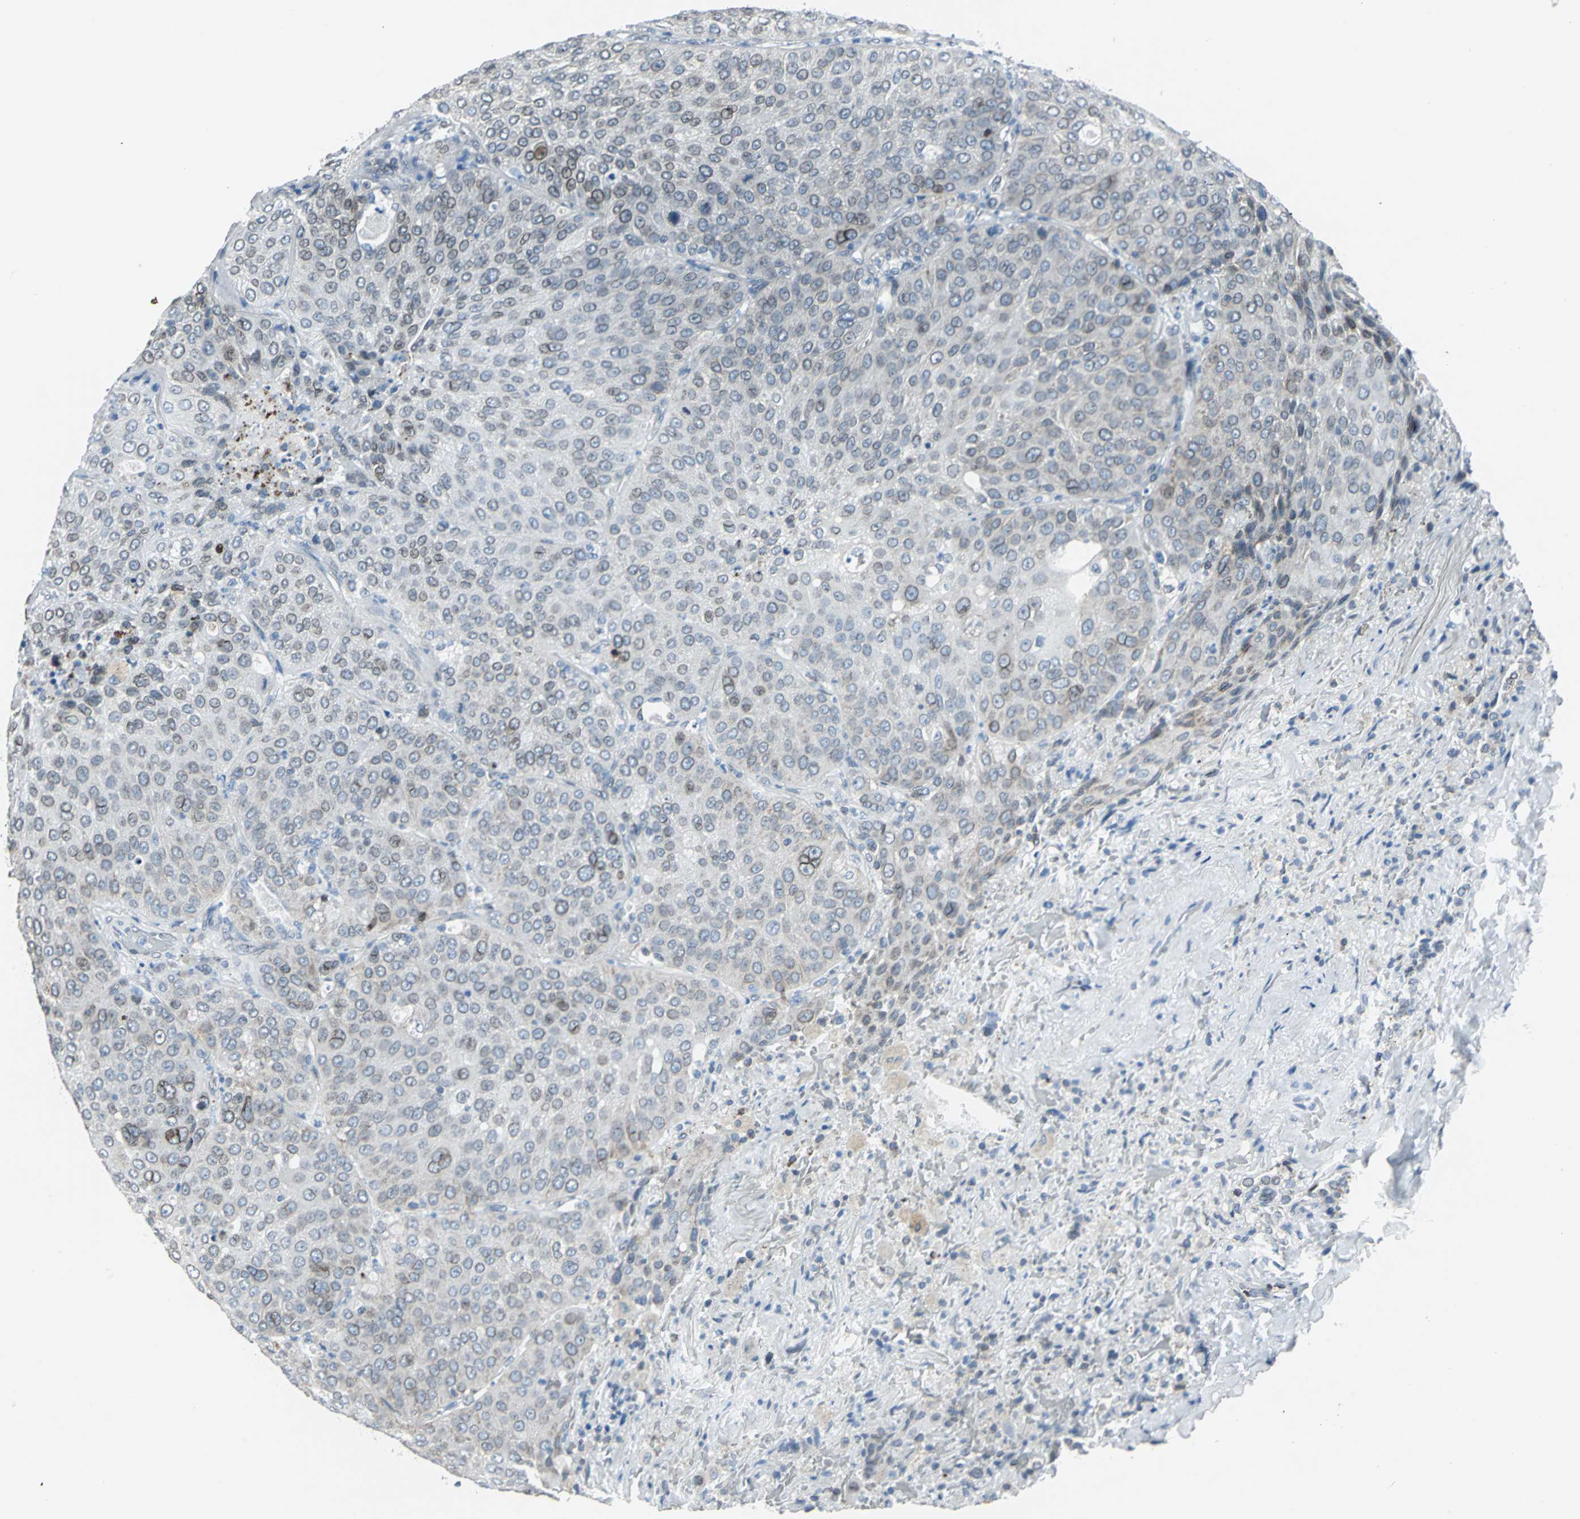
{"staining": {"intensity": "weak", "quantity": "25%-75%", "location": "cytoplasmic/membranous,nuclear"}, "tissue": "lung cancer", "cell_type": "Tumor cells", "image_type": "cancer", "snomed": [{"axis": "morphology", "description": "Squamous cell carcinoma, NOS"}, {"axis": "topography", "description": "Lung"}], "caption": "Immunohistochemical staining of lung cancer (squamous cell carcinoma) demonstrates low levels of weak cytoplasmic/membranous and nuclear protein positivity in approximately 25%-75% of tumor cells.", "gene": "SNUPN", "patient": {"sex": "male", "age": 54}}